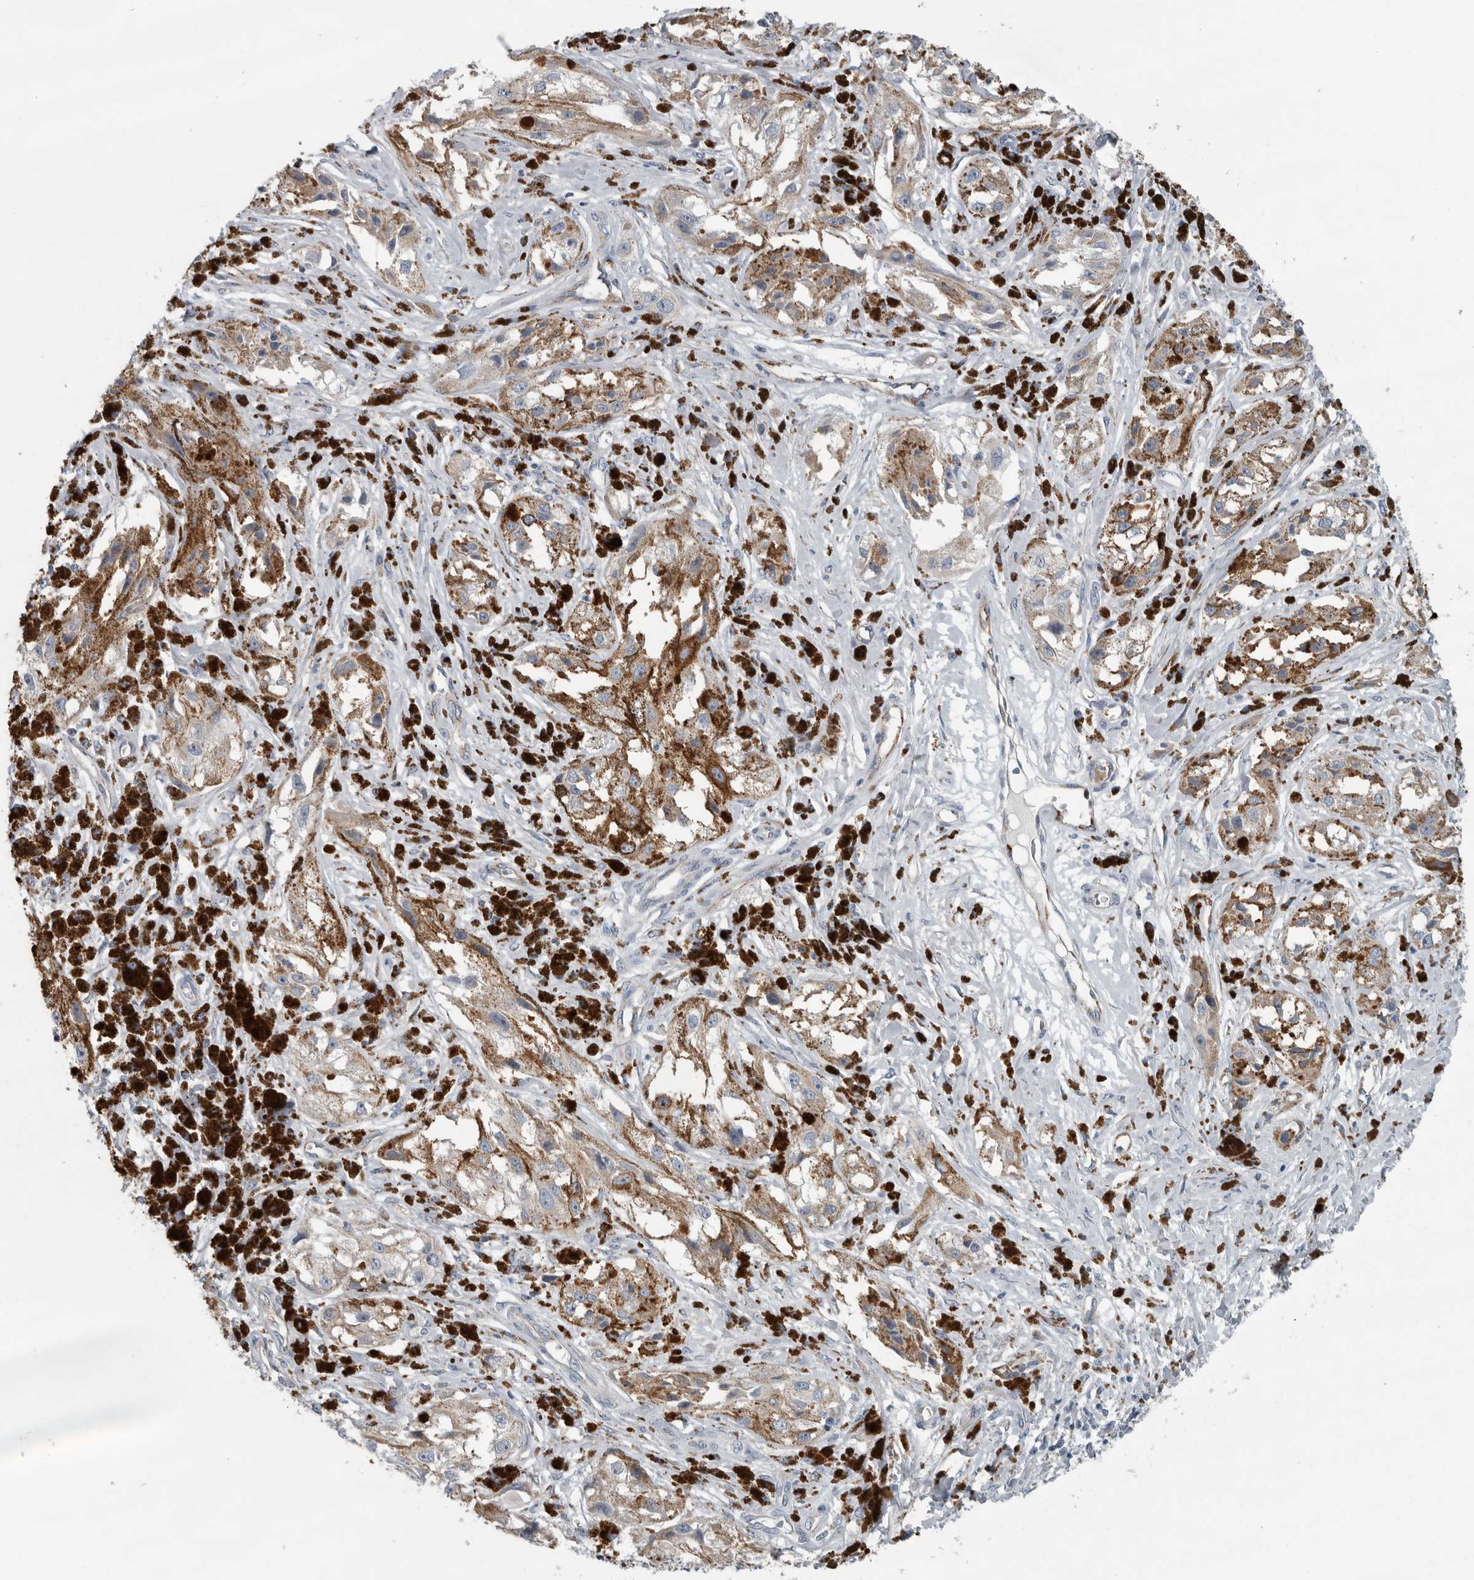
{"staining": {"intensity": "negative", "quantity": "none", "location": "none"}, "tissue": "melanoma", "cell_type": "Tumor cells", "image_type": "cancer", "snomed": [{"axis": "morphology", "description": "Malignant melanoma, NOS"}, {"axis": "topography", "description": "Skin"}], "caption": "Immunohistochemical staining of human malignant melanoma shows no significant positivity in tumor cells. The staining is performed using DAB (3,3'-diaminobenzidine) brown chromogen with nuclei counter-stained in using hematoxylin.", "gene": "MPP3", "patient": {"sex": "male", "age": 88}}